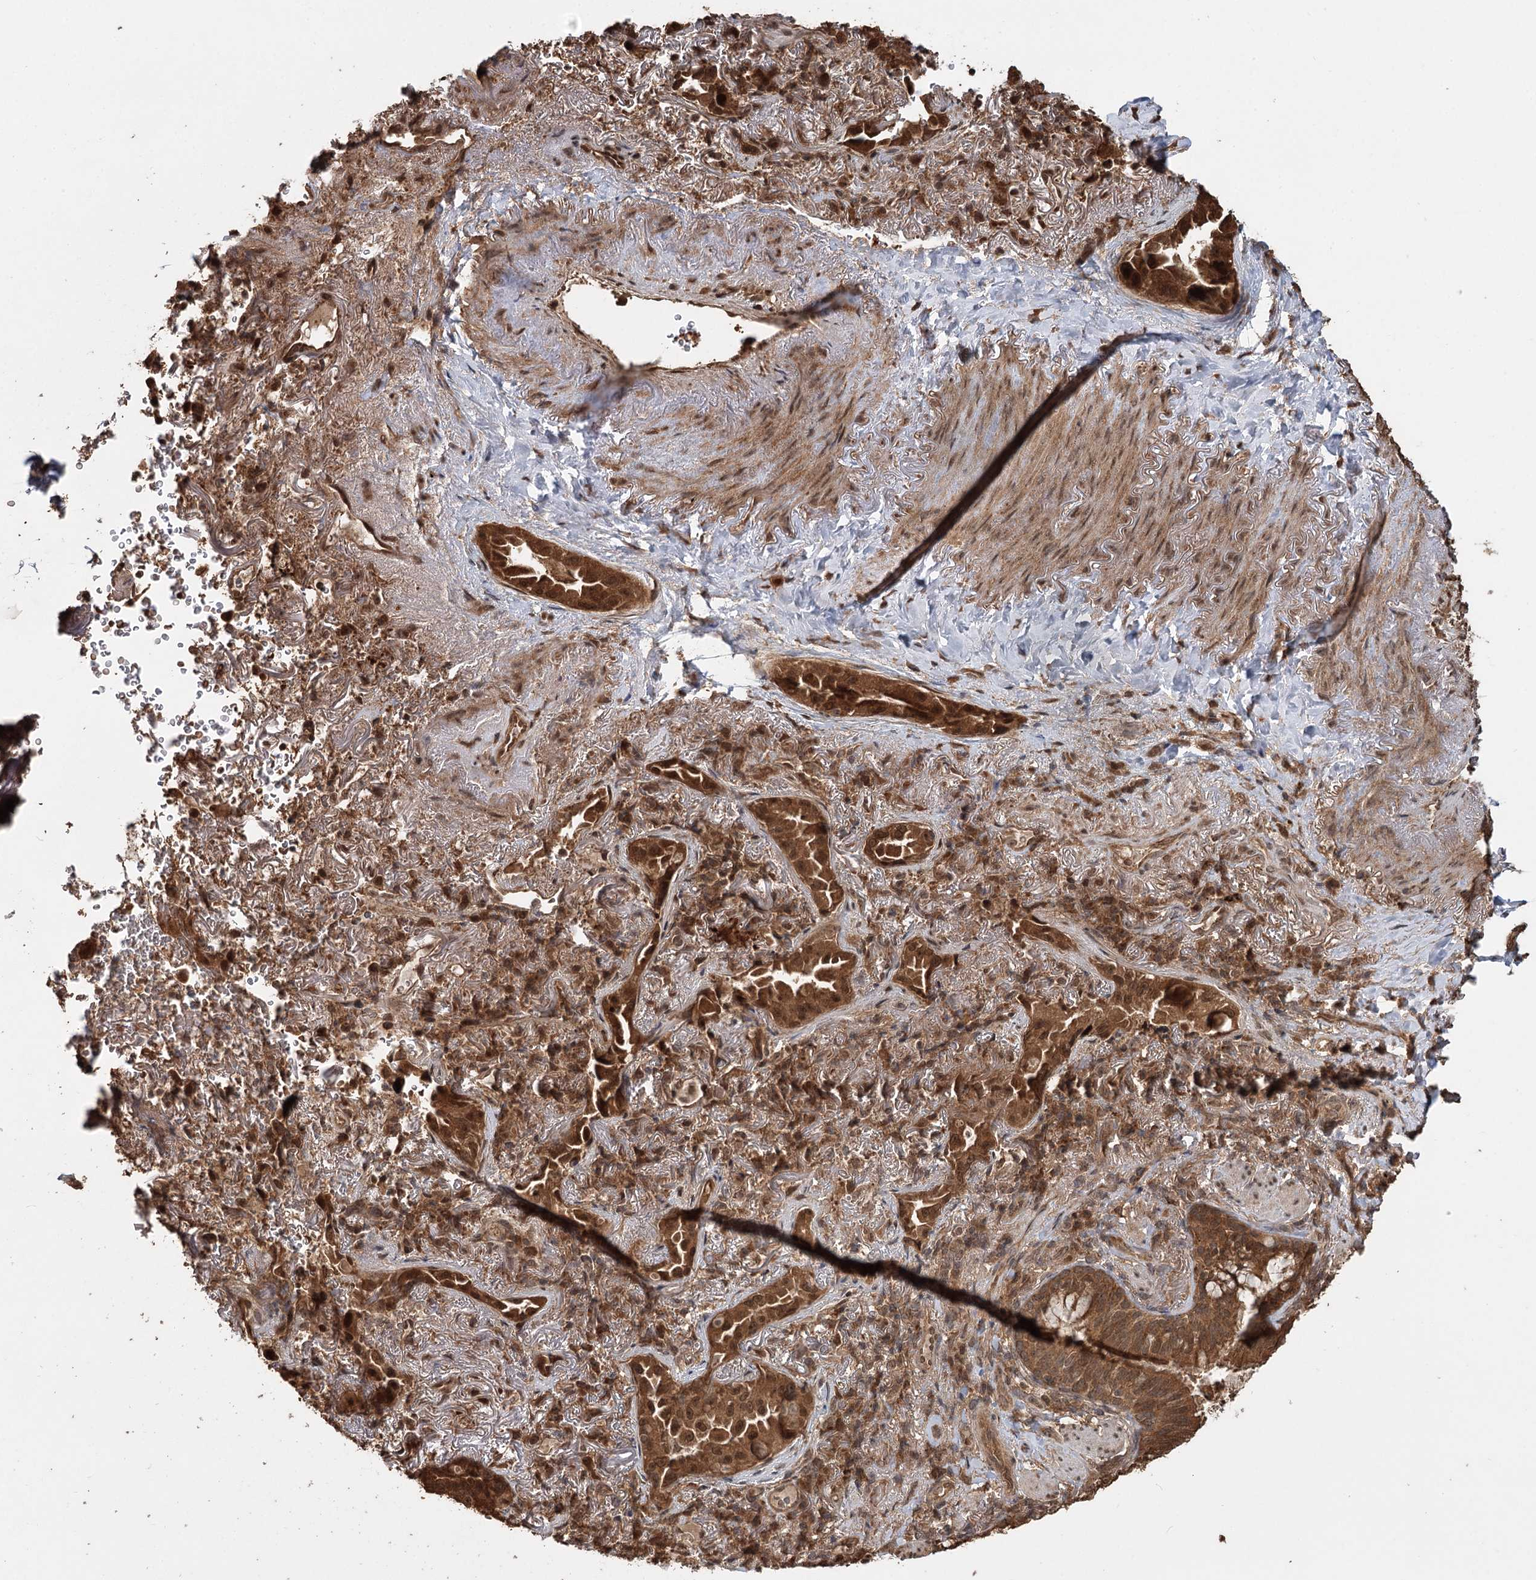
{"staining": {"intensity": "moderate", "quantity": ">75%", "location": "cytoplasmic/membranous,nuclear"}, "tissue": "lung cancer", "cell_type": "Tumor cells", "image_type": "cancer", "snomed": [{"axis": "morphology", "description": "Adenocarcinoma, NOS"}, {"axis": "topography", "description": "Lung"}], "caption": "A micrograph of human lung cancer (adenocarcinoma) stained for a protein demonstrates moderate cytoplasmic/membranous and nuclear brown staining in tumor cells.", "gene": "N6AMT1", "patient": {"sex": "female", "age": 69}}